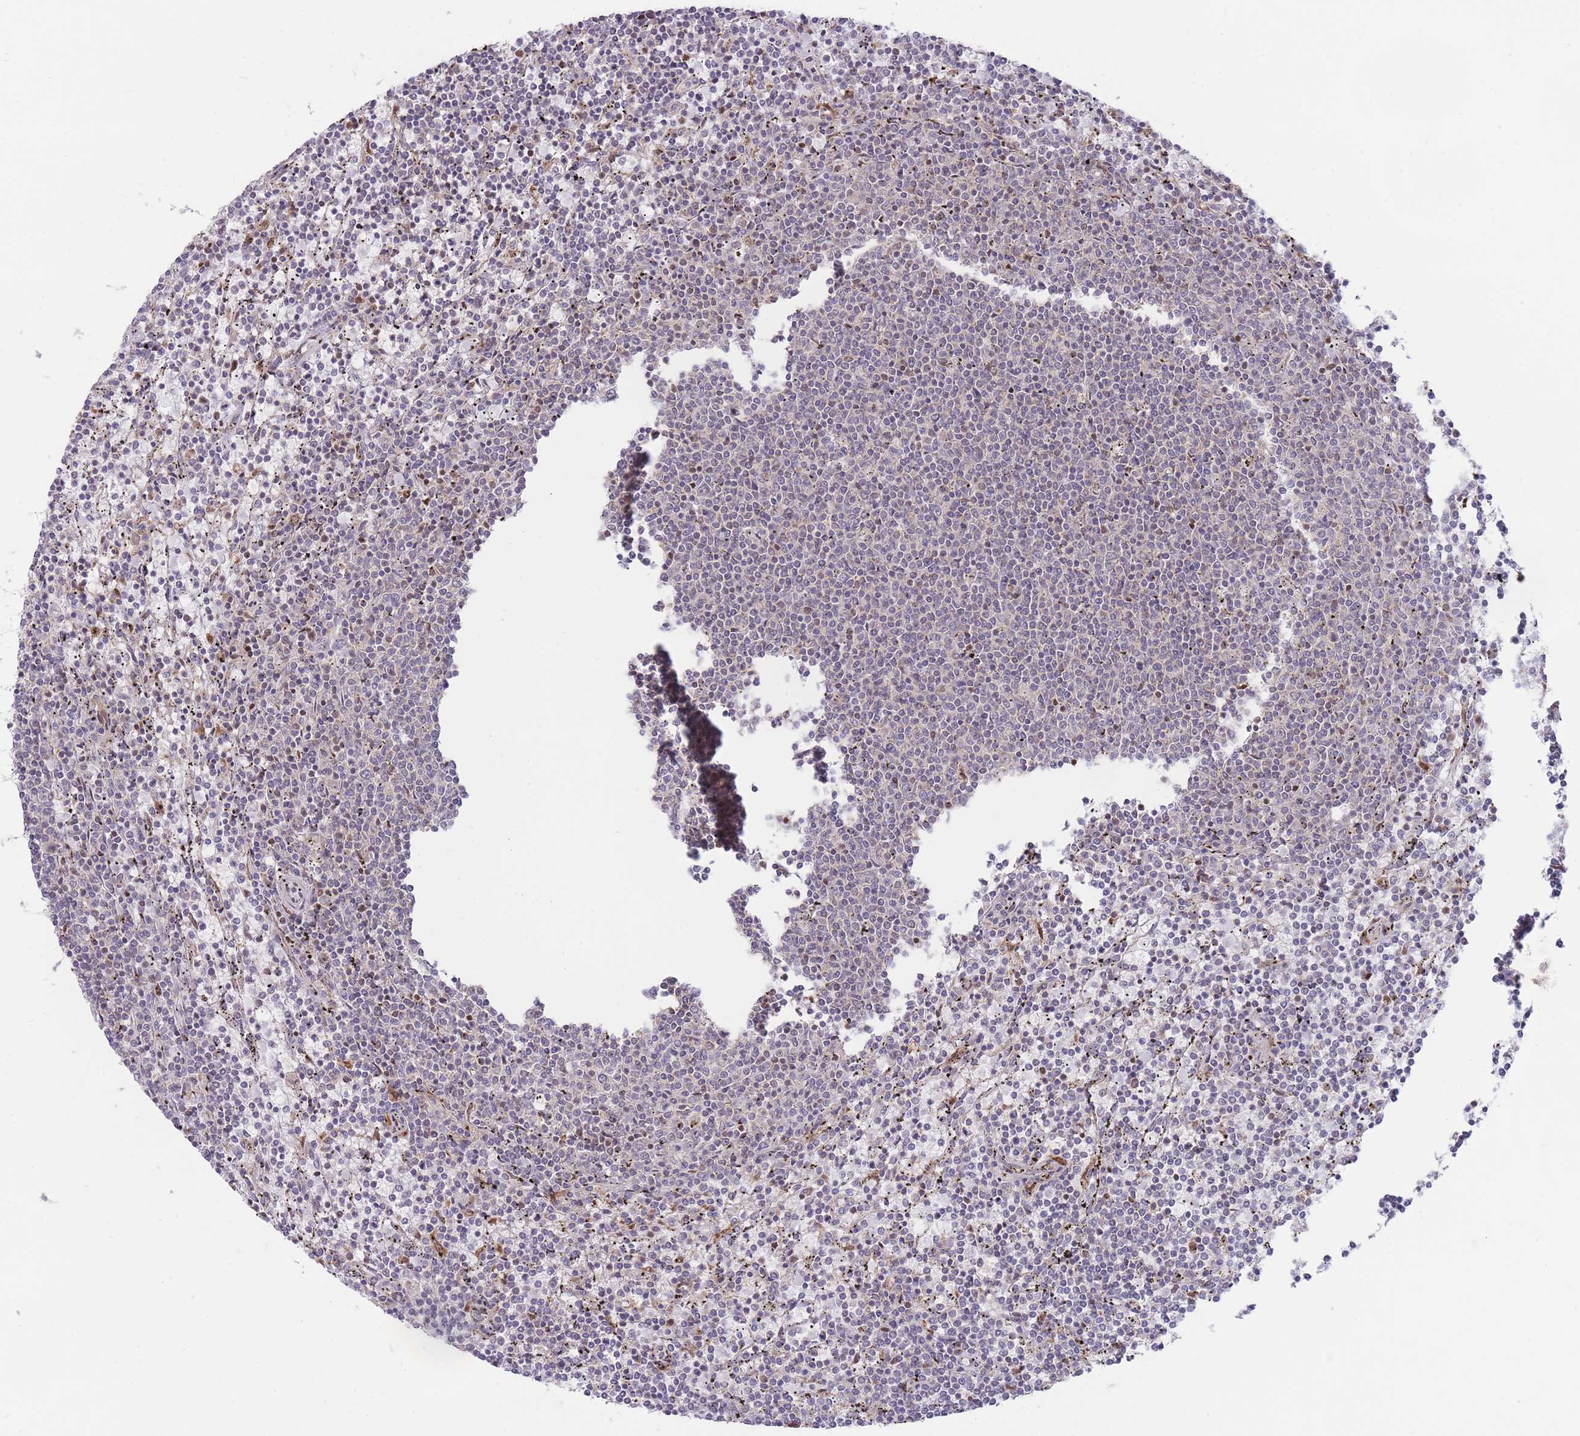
{"staining": {"intensity": "negative", "quantity": "none", "location": "none"}, "tissue": "lymphoma", "cell_type": "Tumor cells", "image_type": "cancer", "snomed": [{"axis": "morphology", "description": "Malignant lymphoma, non-Hodgkin's type, Low grade"}, {"axis": "topography", "description": "Spleen"}], "caption": "A photomicrograph of human lymphoma is negative for staining in tumor cells.", "gene": "BOLA2B", "patient": {"sex": "female", "age": 50}}